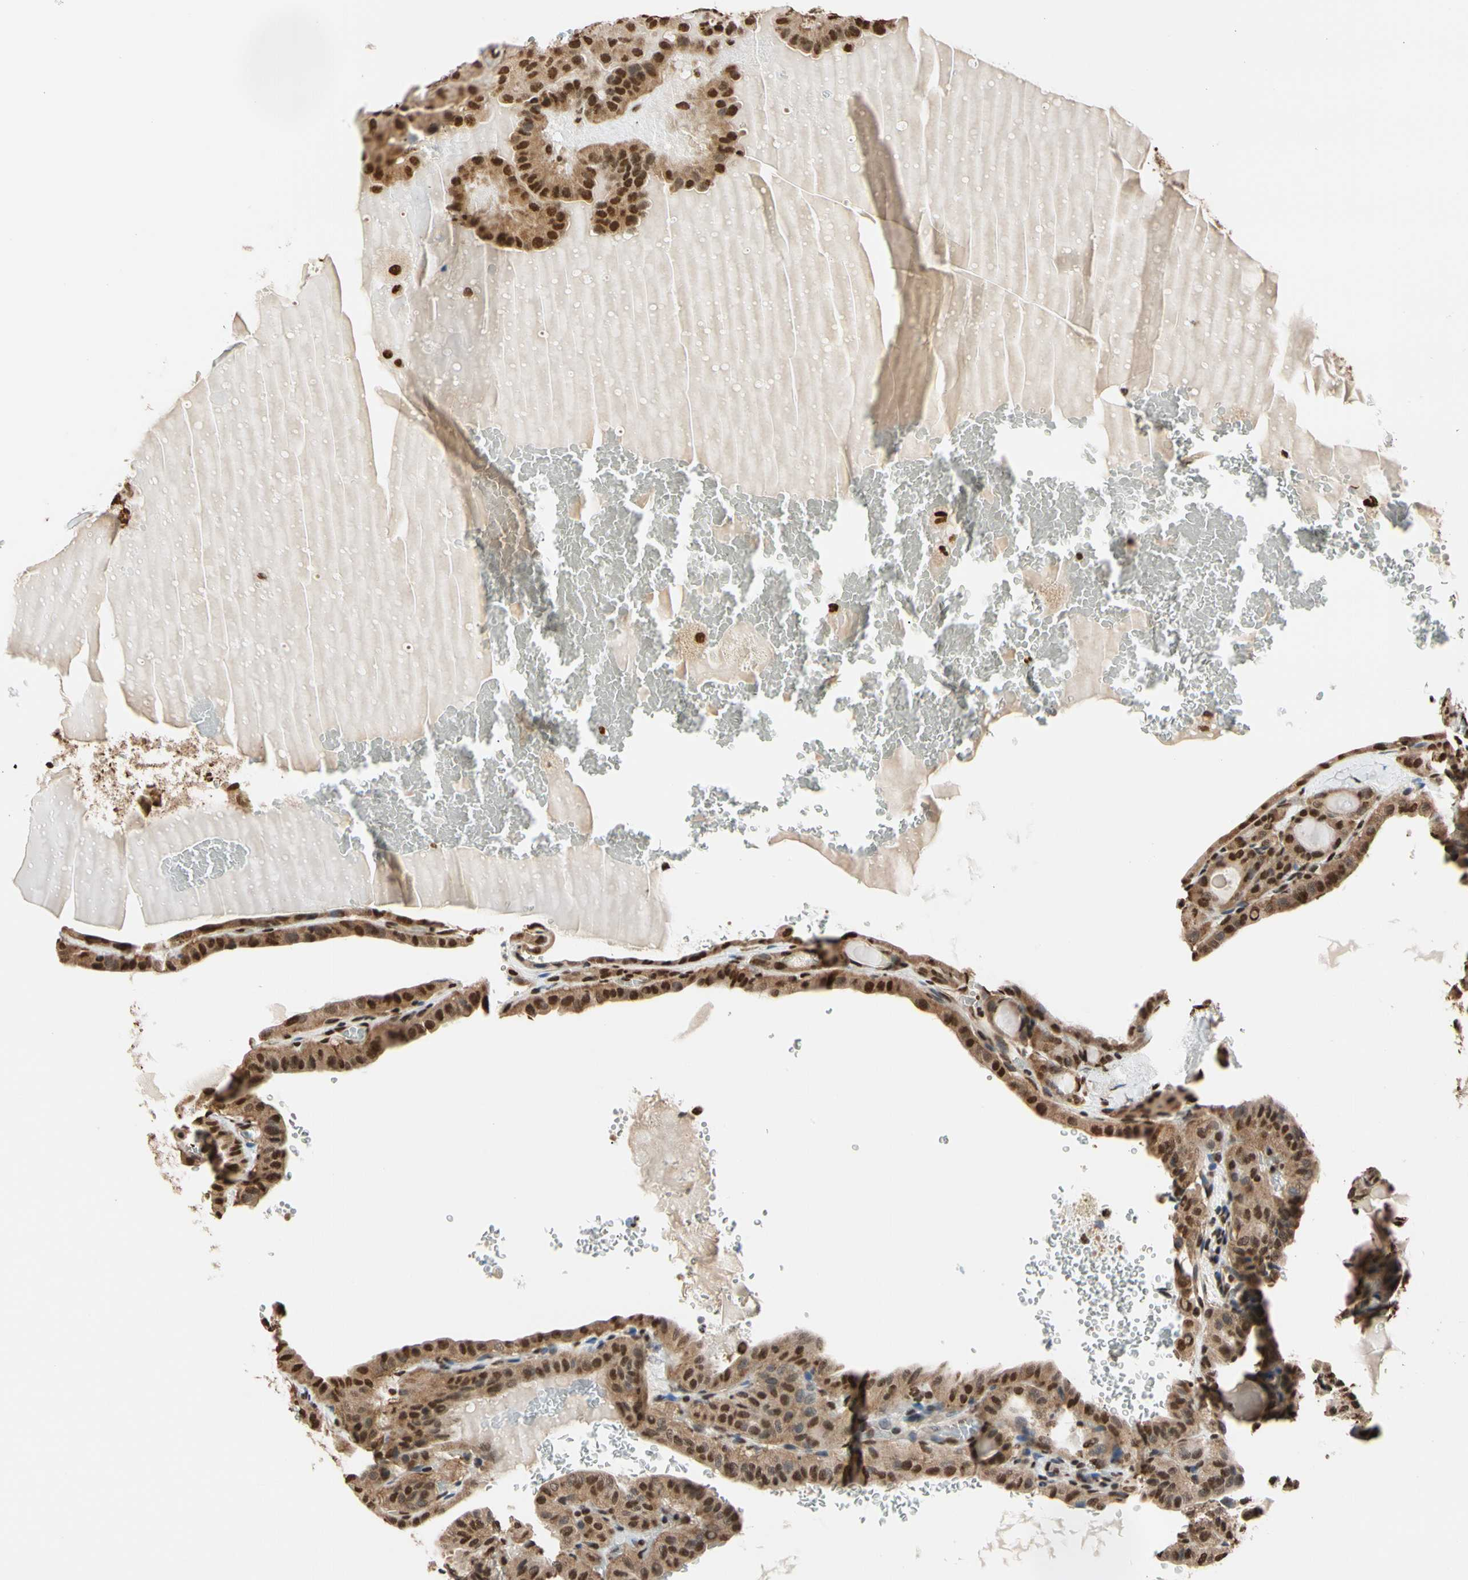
{"staining": {"intensity": "strong", "quantity": ">75%", "location": "cytoplasmic/membranous,nuclear"}, "tissue": "thyroid cancer", "cell_type": "Tumor cells", "image_type": "cancer", "snomed": [{"axis": "morphology", "description": "Papillary adenocarcinoma, NOS"}, {"axis": "topography", "description": "Thyroid gland"}], "caption": "Immunohistochemical staining of papillary adenocarcinoma (thyroid) shows high levels of strong cytoplasmic/membranous and nuclear protein staining in about >75% of tumor cells.", "gene": "HNRNPK", "patient": {"sex": "male", "age": 77}}